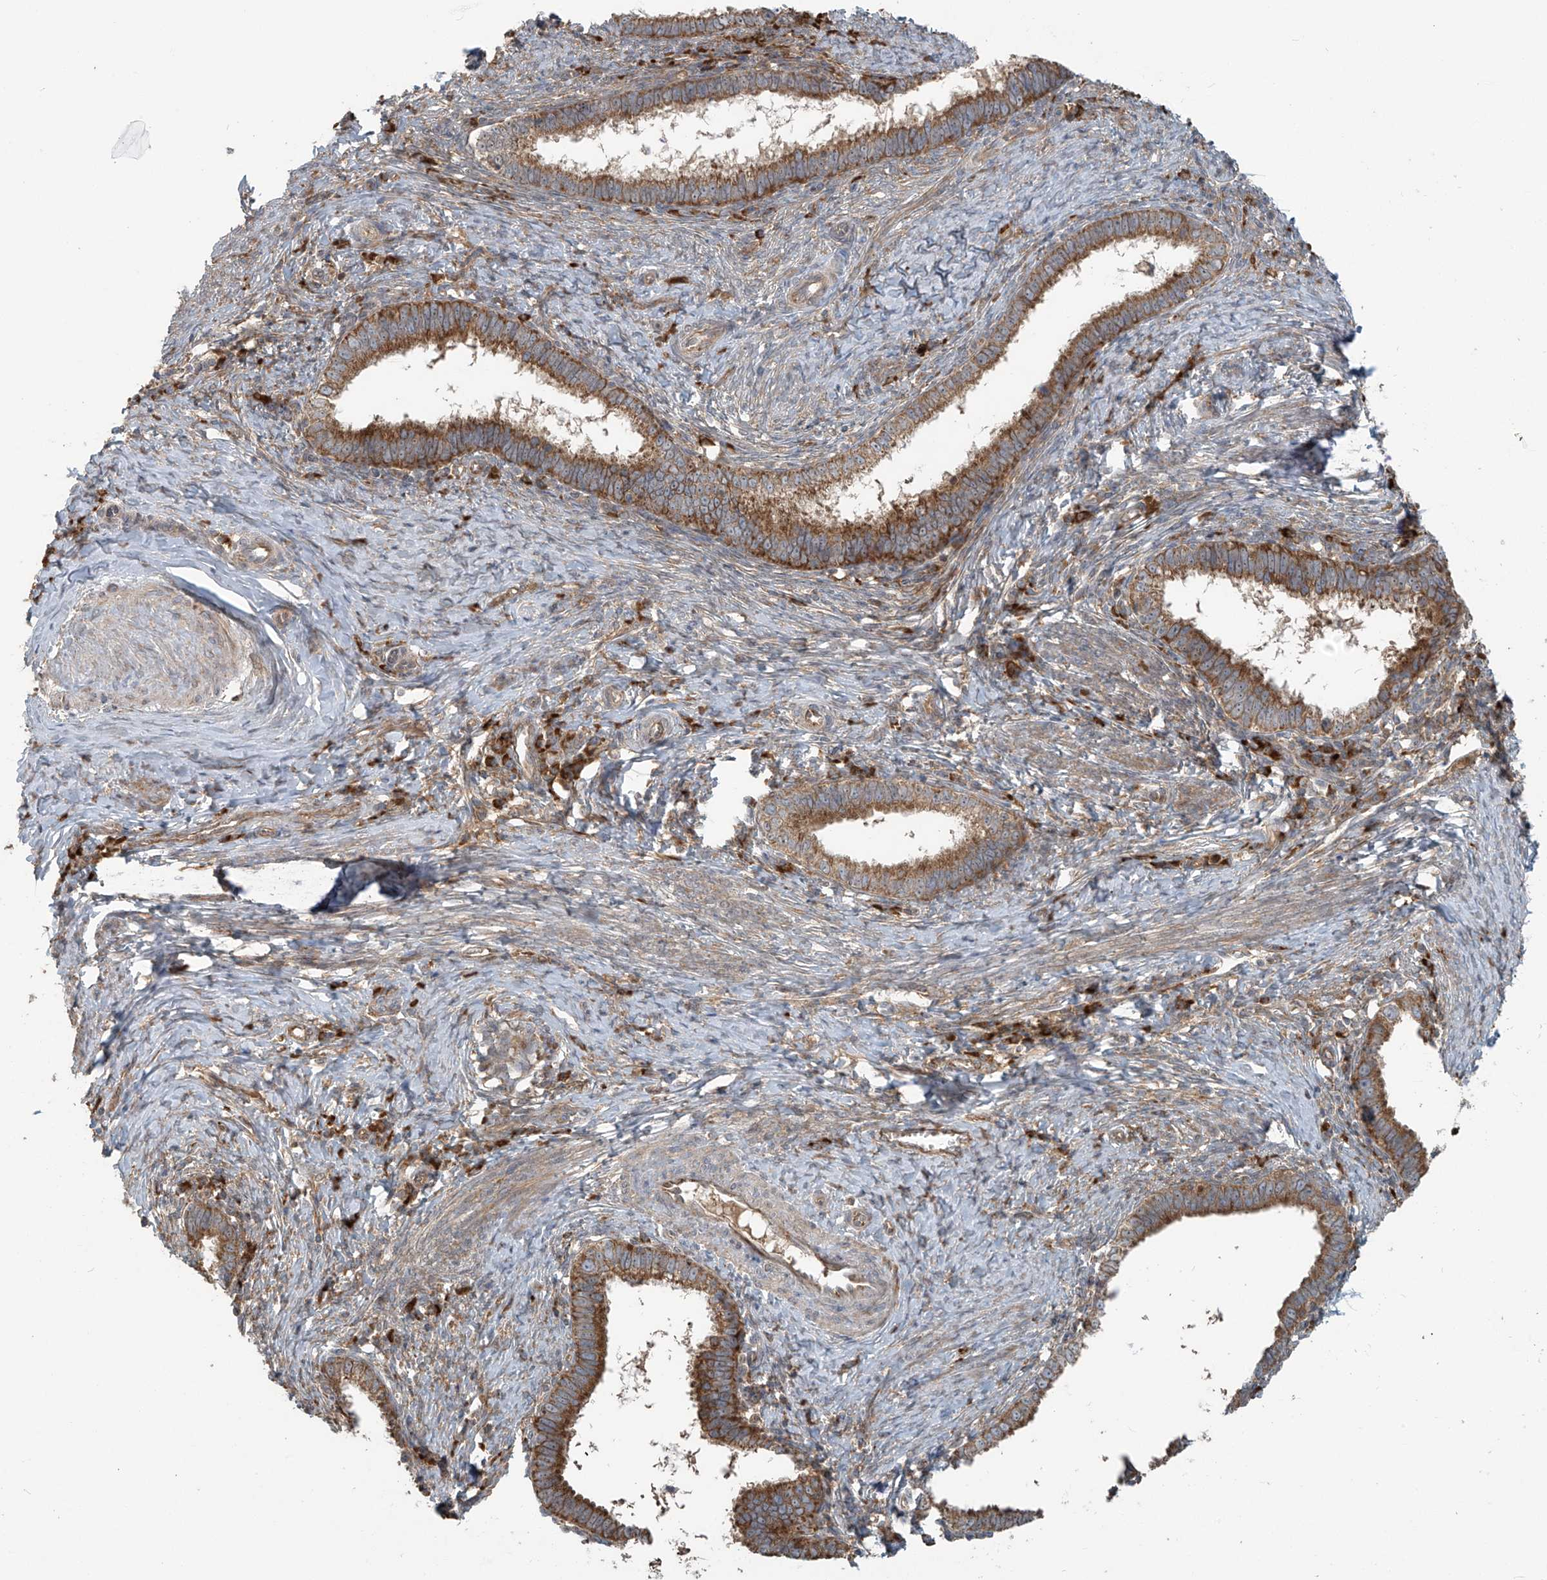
{"staining": {"intensity": "moderate", "quantity": ">75%", "location": "cytoplasmic/membranous"}, "tissue": "cervical cancer", "cell_type": "Tumor cells", "image_type": "cancer", "snomed": [{"axis": "morphology", "description": "Adenocarcinoma, NOS"}, {"axis": "topography", "description": "Cervix"}], "caption": "A photomicrograph of cervical cancer (adenocarcinoma) stained for a protein reveals moderate cytoplasmic/membranous brown staining in tumor cells.", "gene": "KATNIP", "patient": {"sex": "female", "age": 36}}